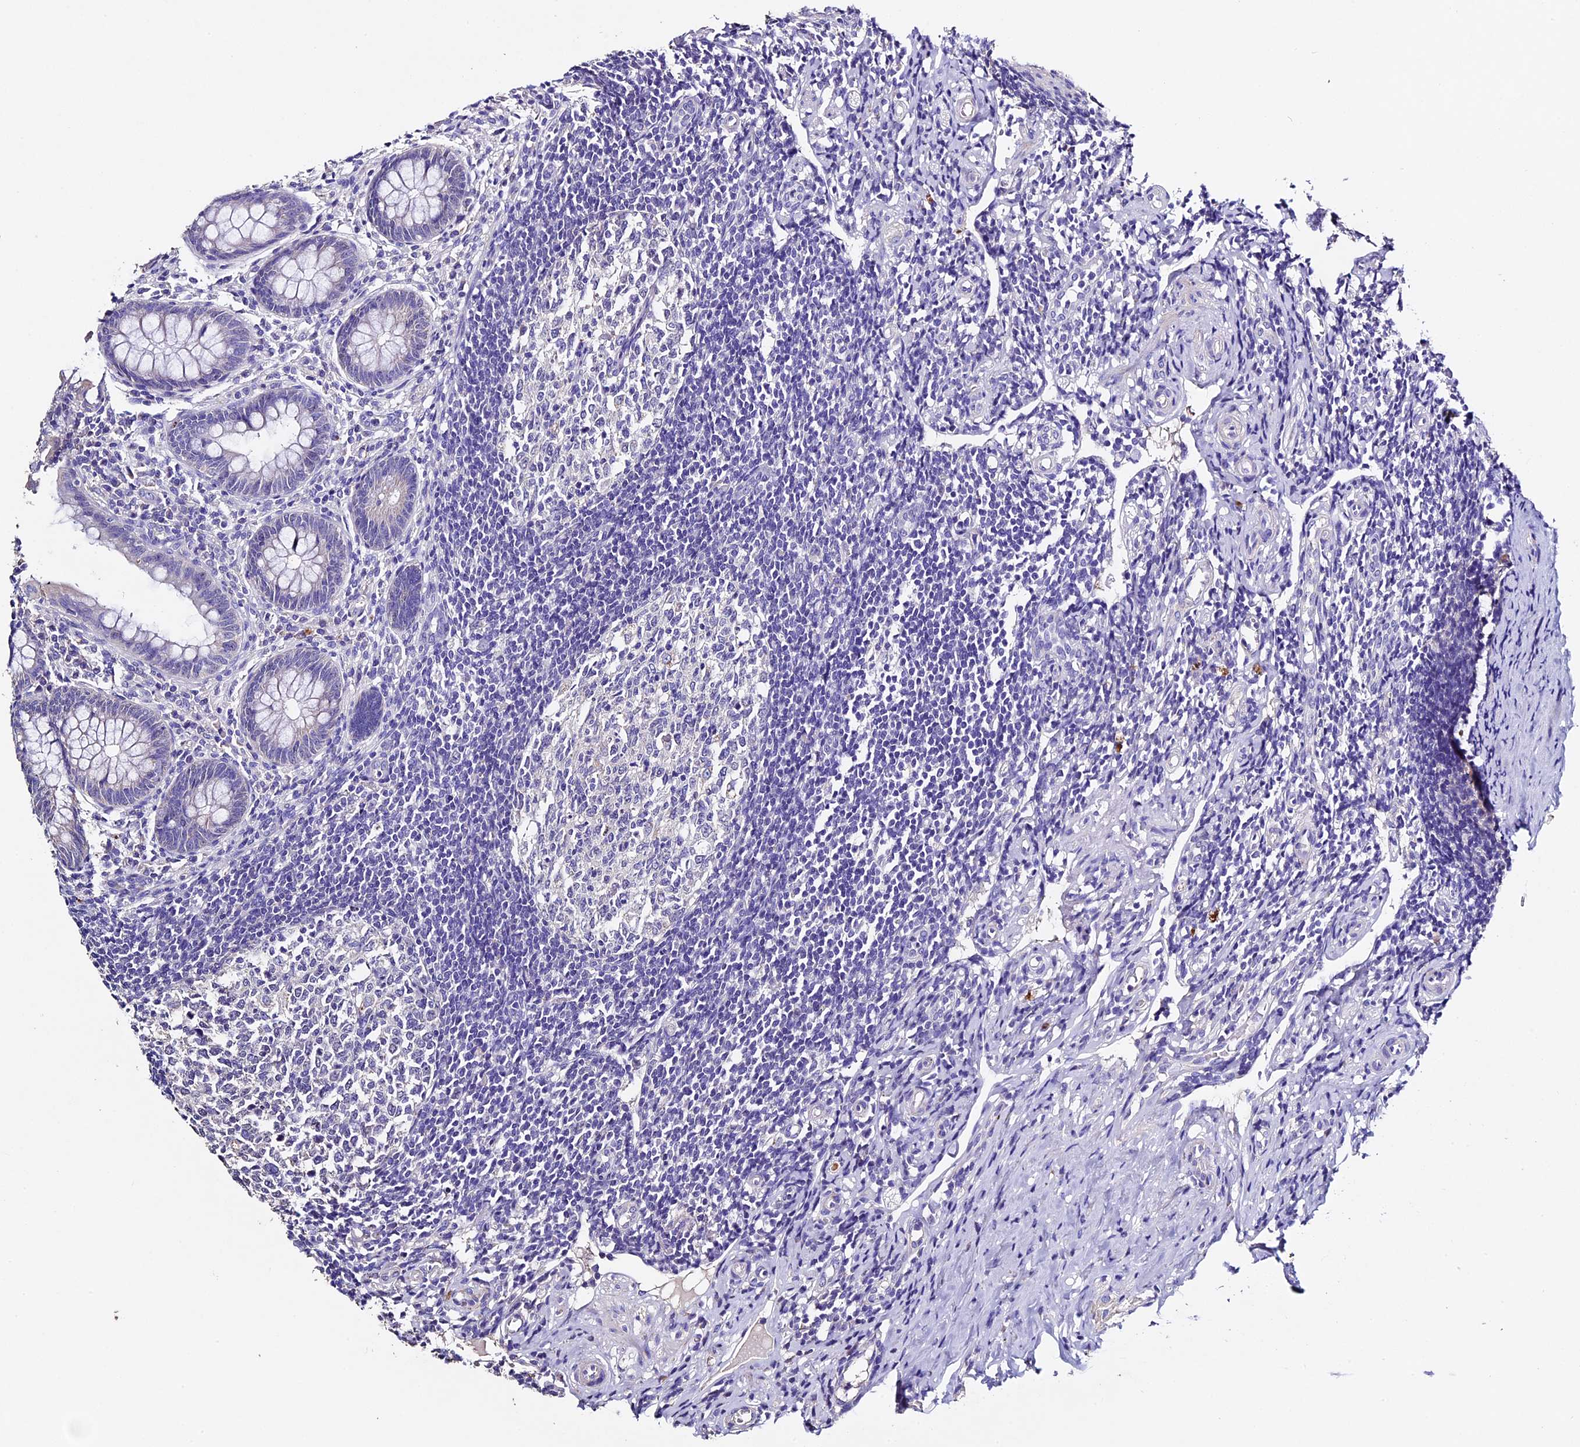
{"staining": {"intensity": "moderate", "quantity": "<25%", "location": "cytoplasmic/membranous"}, "tissue": "appendix", "cell_type": "Glandular cells", "image_type": "normal", "snomed": [{"axis": "morphology", "description": "Normal tissue, NOS"}, {"axis": "topography", "description": "Appendix"}], "caption": "Appendix stained with immunohistochemistry (IHC) displays moderate cytoplasmic/membranous staining in about <25% of glandular cells.", "gene": "FBXW9", "patient": {"sex": "female", "age": 33}}